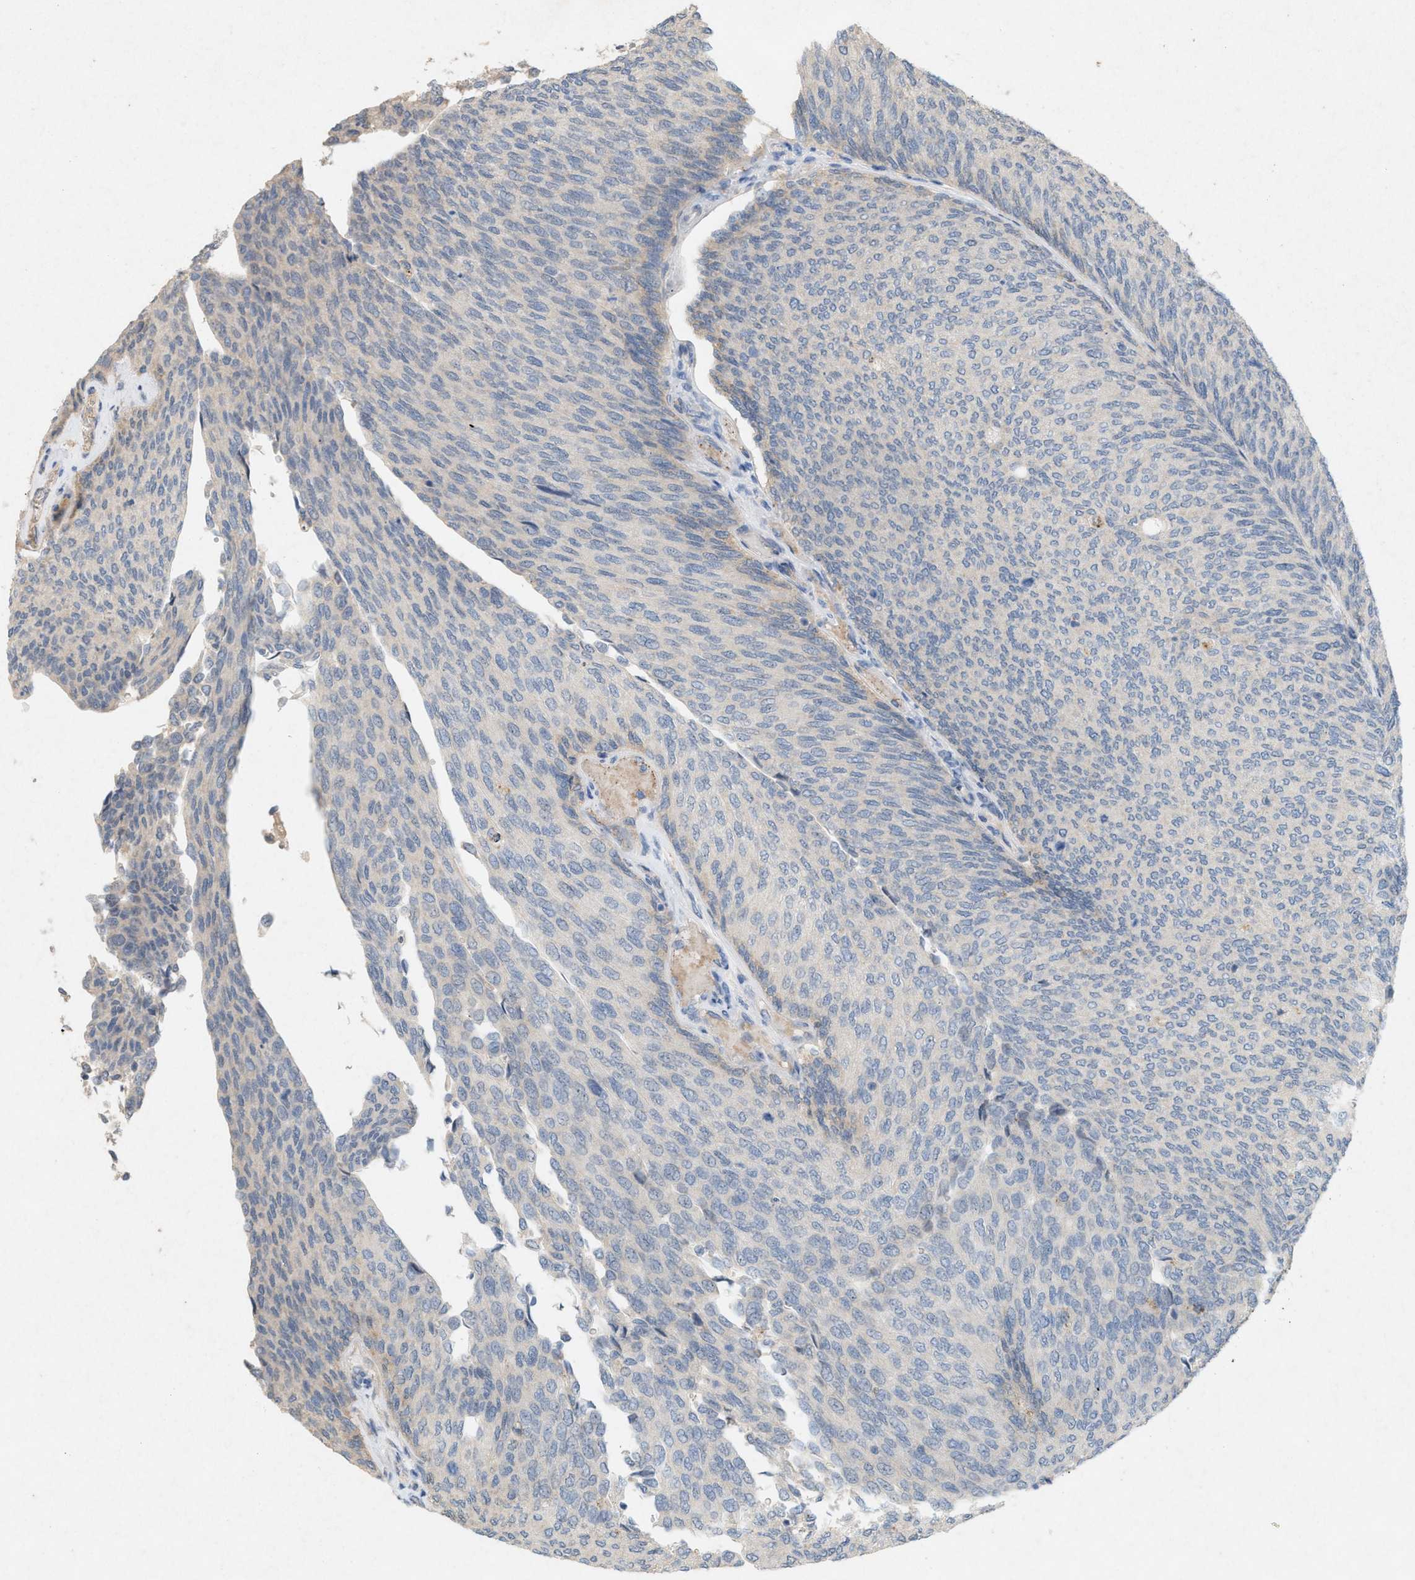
{"staining": {"intensity": "weak", "quantity": "25%-75%", "location": "cytoplasmic/membranous"}, "tissue": "urothelial cancer", "cell_type": "Tumor cells", "image_type": "cancer", "snomed": [{"axis": "morphology", "description": "Urothelial carcinoma, Low grade"}, {"axis": "topography", "description": "Urinary bladder"}], "caption": "Weak cytoplasmic/membranous expression for a protein is appreciated in about 25%-75% of tumor cells of urothelial carcinoma (low-grade) using immunohistochemistry (IHC).", "gene": "DCAF7", "patient": {"sex": "female", "age": 79}}